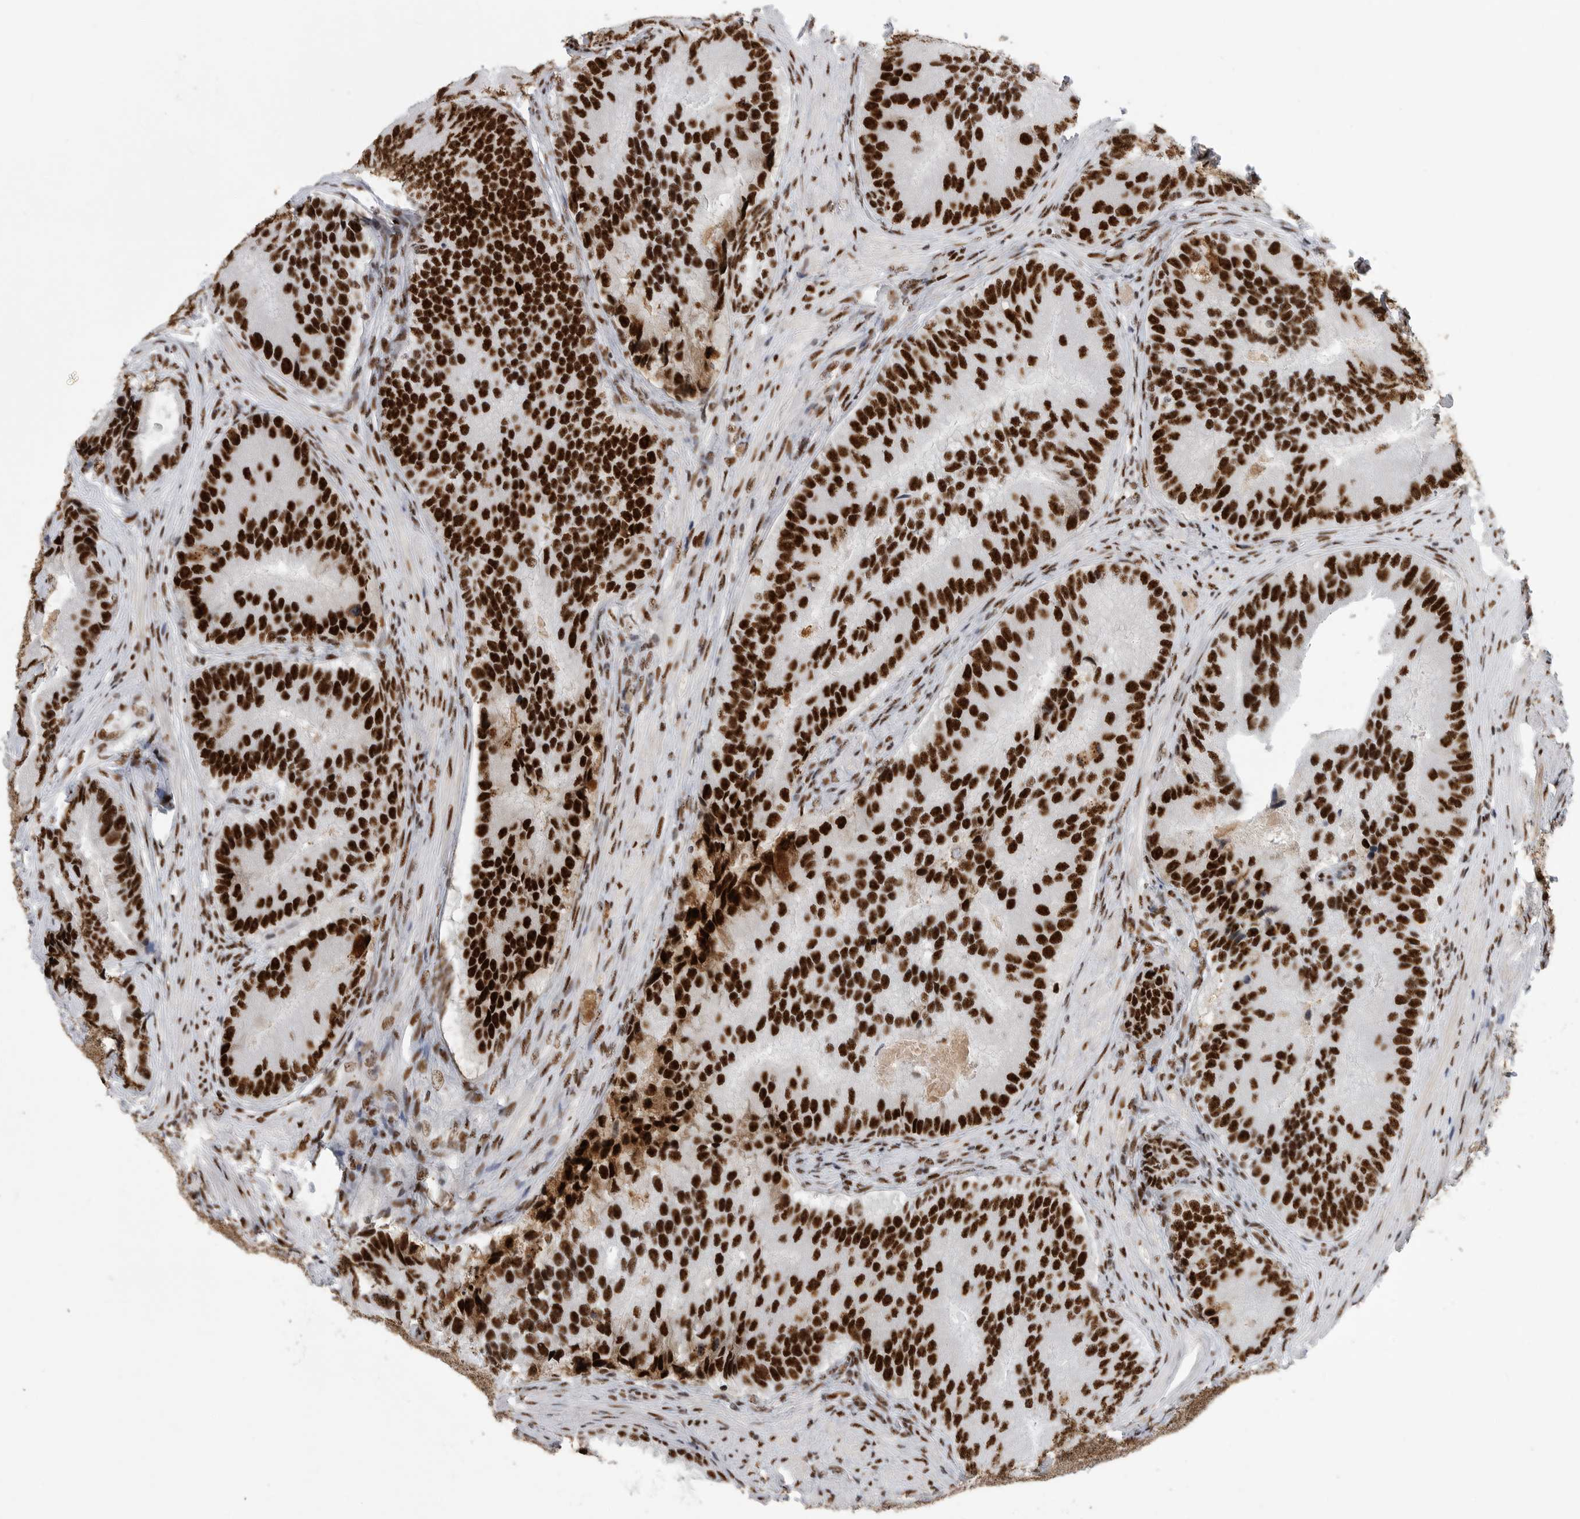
{"staining": {"intensity": "strong", "quantity": ">75%", "location": "nuclear"}, "tissue": "prostate cancer", "cell_type": "Tumor cells", "image_type": "cancer", "snomed": [{"axis": "morphology", "description": "Adenocarcinoma, High grade"}, {"axis": "topography", "description": "Prostate"}], "caption": "Immunohistochemistry (IHC) staining of prostate cancer, which reveals high levels of strong nuclear positivity in approximately >75% of tumor cells indicating strong nuclear protein positivity. The staining was performed using DAB (3,3'-diaminobenzidine) (brown) for protein detection and nuclei were counterstained in hematoxylin (blue).", "gene": "BCLAF1", "patient": {"sex": "male", "age": 70}}